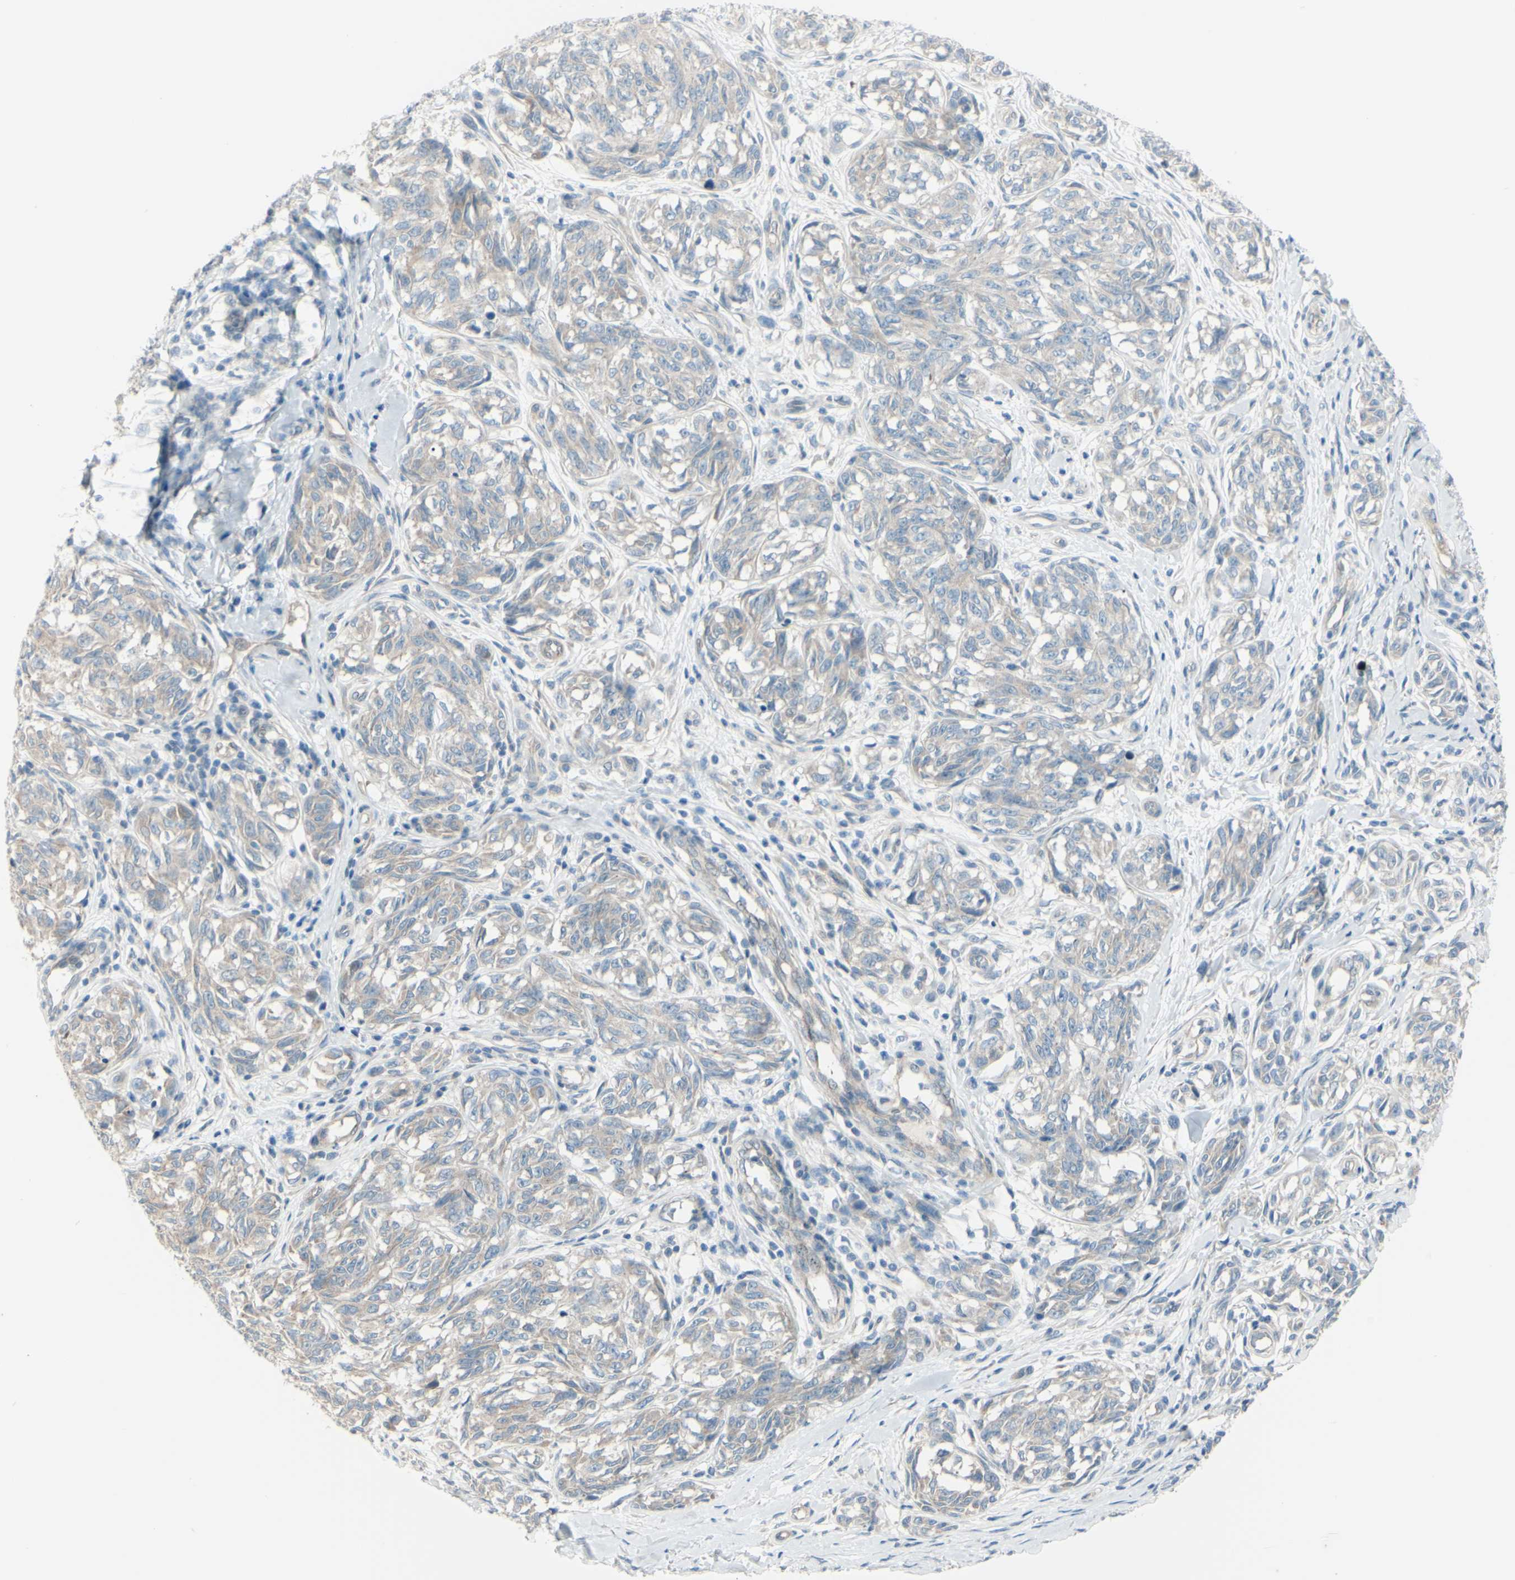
{"staining": {"intensity": "weak", "quantity": "25%-75%", "location": "cytoplasmic/membranous"}, "tissue": "melanoma", "cell_type": "Tumor cells", "image_type": "cancer", "snomed": [{"axis": "morphology", "description": "Malignant melanoma, NOS"}, {"axis": "topography", "description": "Skin"}], "caption": "Immunohistochemistry histopathology image of human malignant melanoma stained for a protein (brown), which reveals low levels of weak cytoplasmic/membranous positivity in approximately 25%-75% of tumor cells.", "gene": "LRRK1", "patient": {"sex": "female", "age": 64}}